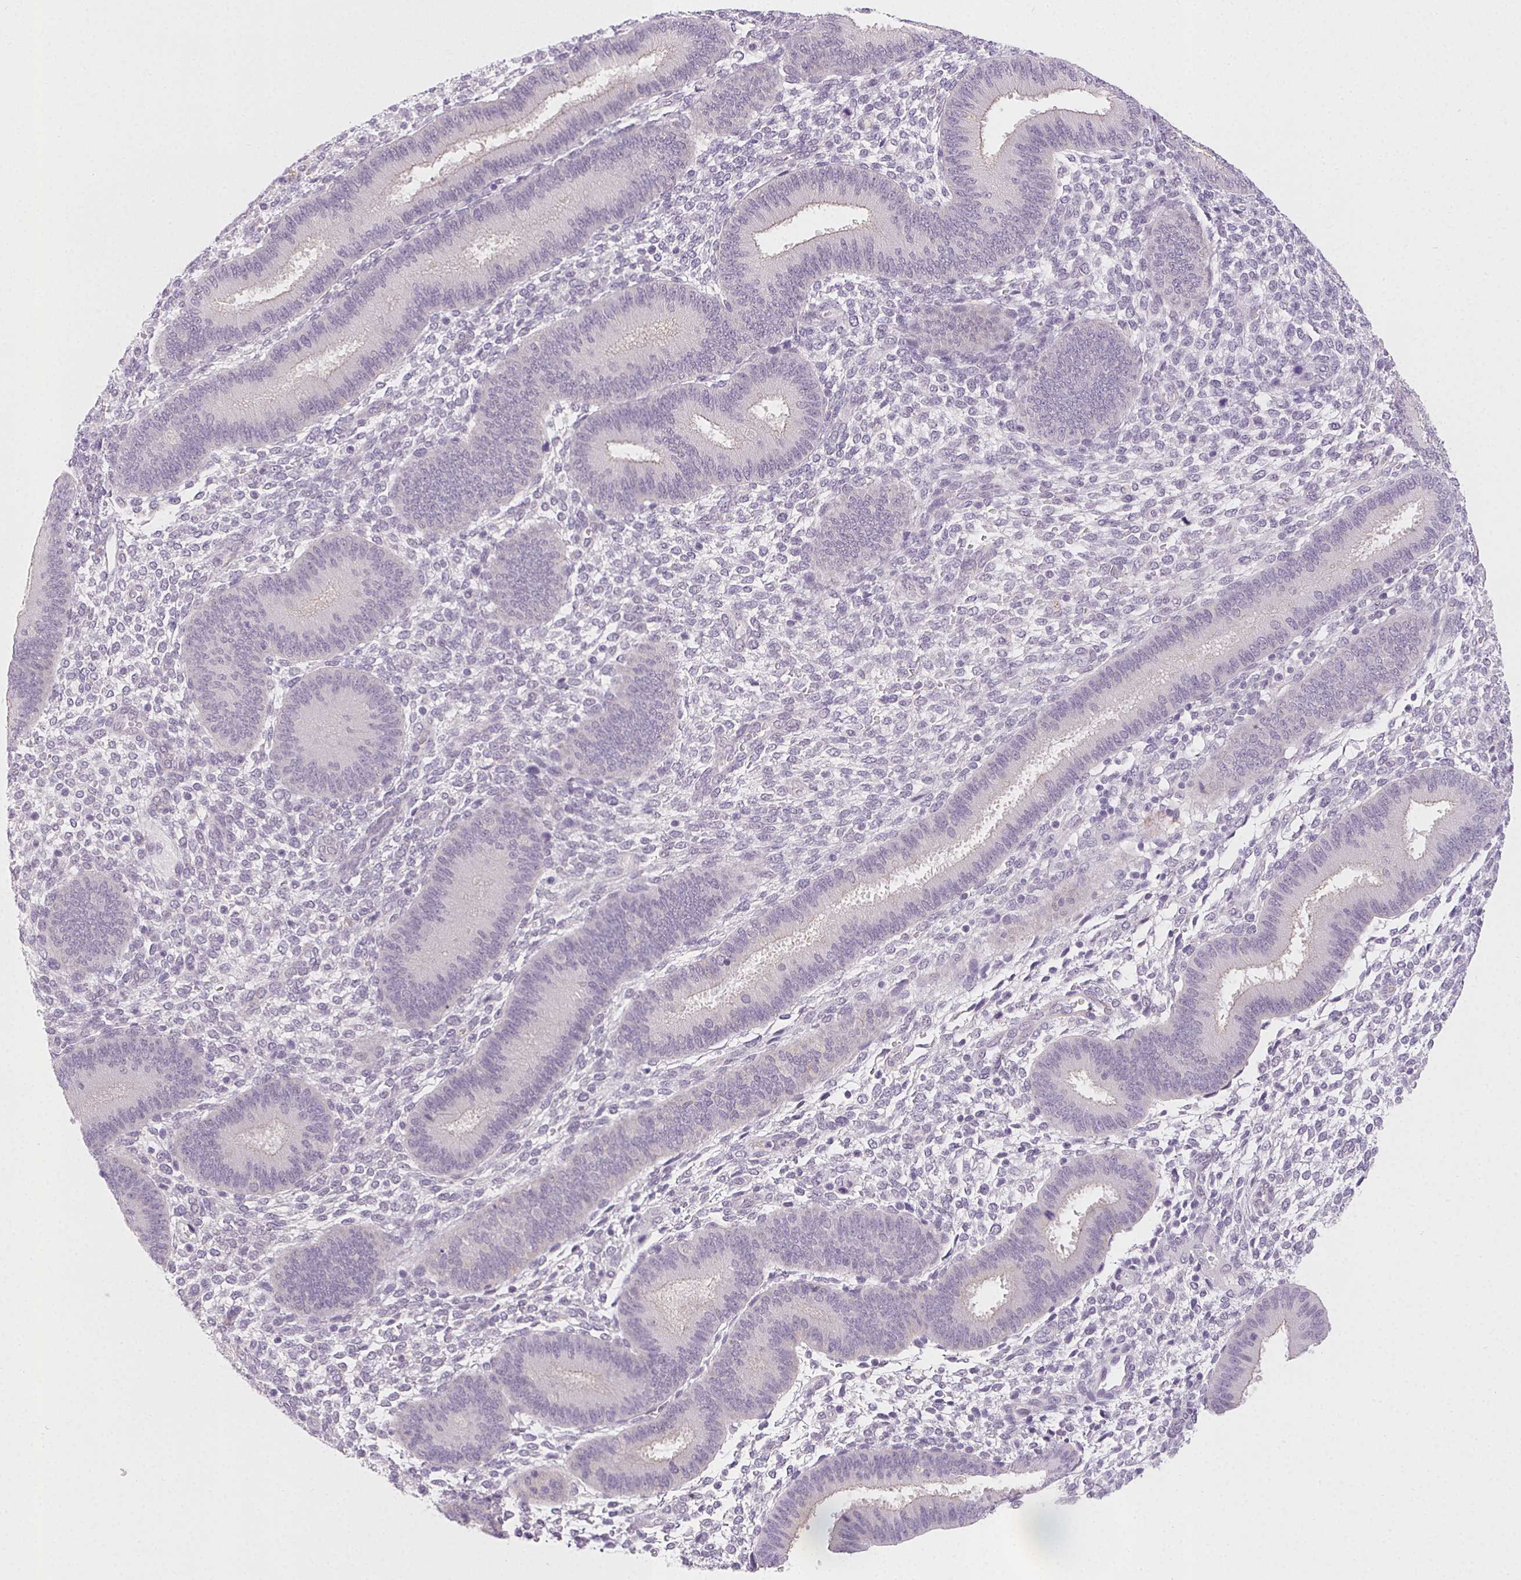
{"staining": {"intensity": "negative", "quantity": "none", "location": "none"}, "tissue": "endometrium", "cell_type": "Cells in endometrial stroma", "image_type": "normal", "snomed": [{"axis": "morphology", "description": "Normal tissue, NOS"}, {"axis": "topography", "description": "Endometrium"}], "caption": "Immunohistochemical staining of normal human endometrium reveals no significant expression in cells in endometrial stroma.", "gene": "CSN1S1", "patient": {"sex": "female", "age": 39}}